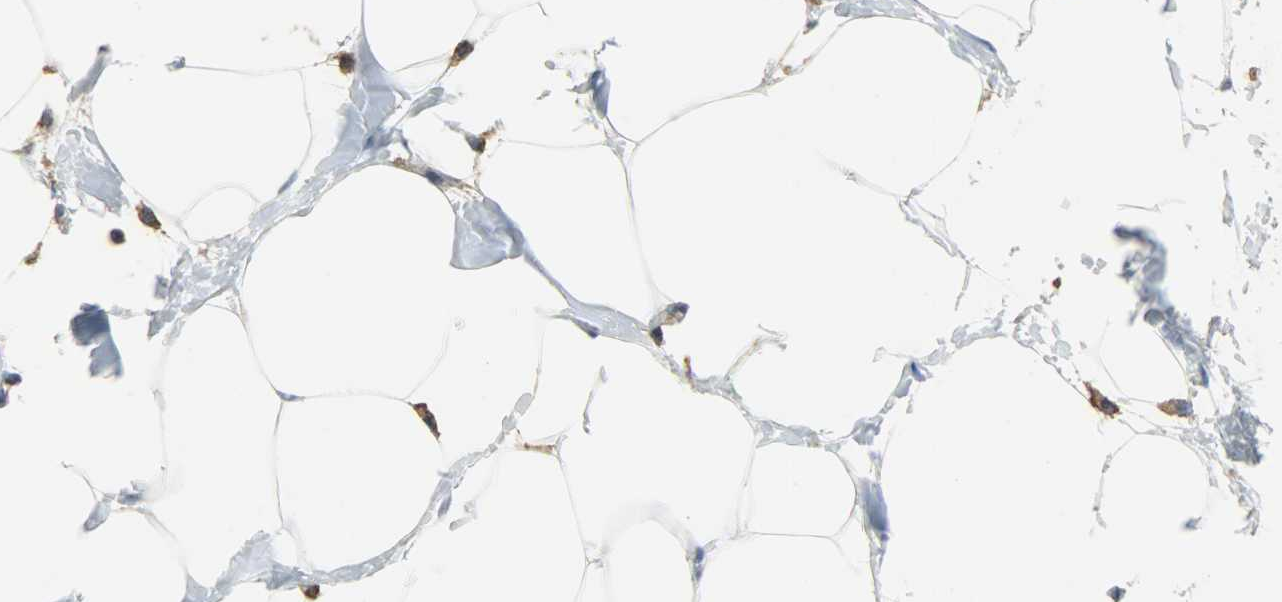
{"staining": {"intensity": "strong", "quantity": ">75%", "location": "cytoplasmic/membranous"}, "tissue": "breast cancer", "cell_type": "Tumor cells", "image_type": "cancer", "snomed": [{"axis": "morphology", "description": "Normal tissue, NOS"}, {"axis": "morphology", "description": "Duct carcinoma"}, {"axis": "topography", "description": "Breast"}], "caption": "Breast cancer (infiltrating ductal carcinoma) tissue reveals strong cytoplasmic/membranous expression in about >75% of tumor cells, visualized by immunohistochemistry.", "gene": "DNAJA4", "patient": {"sex": "female", "age": 50}}